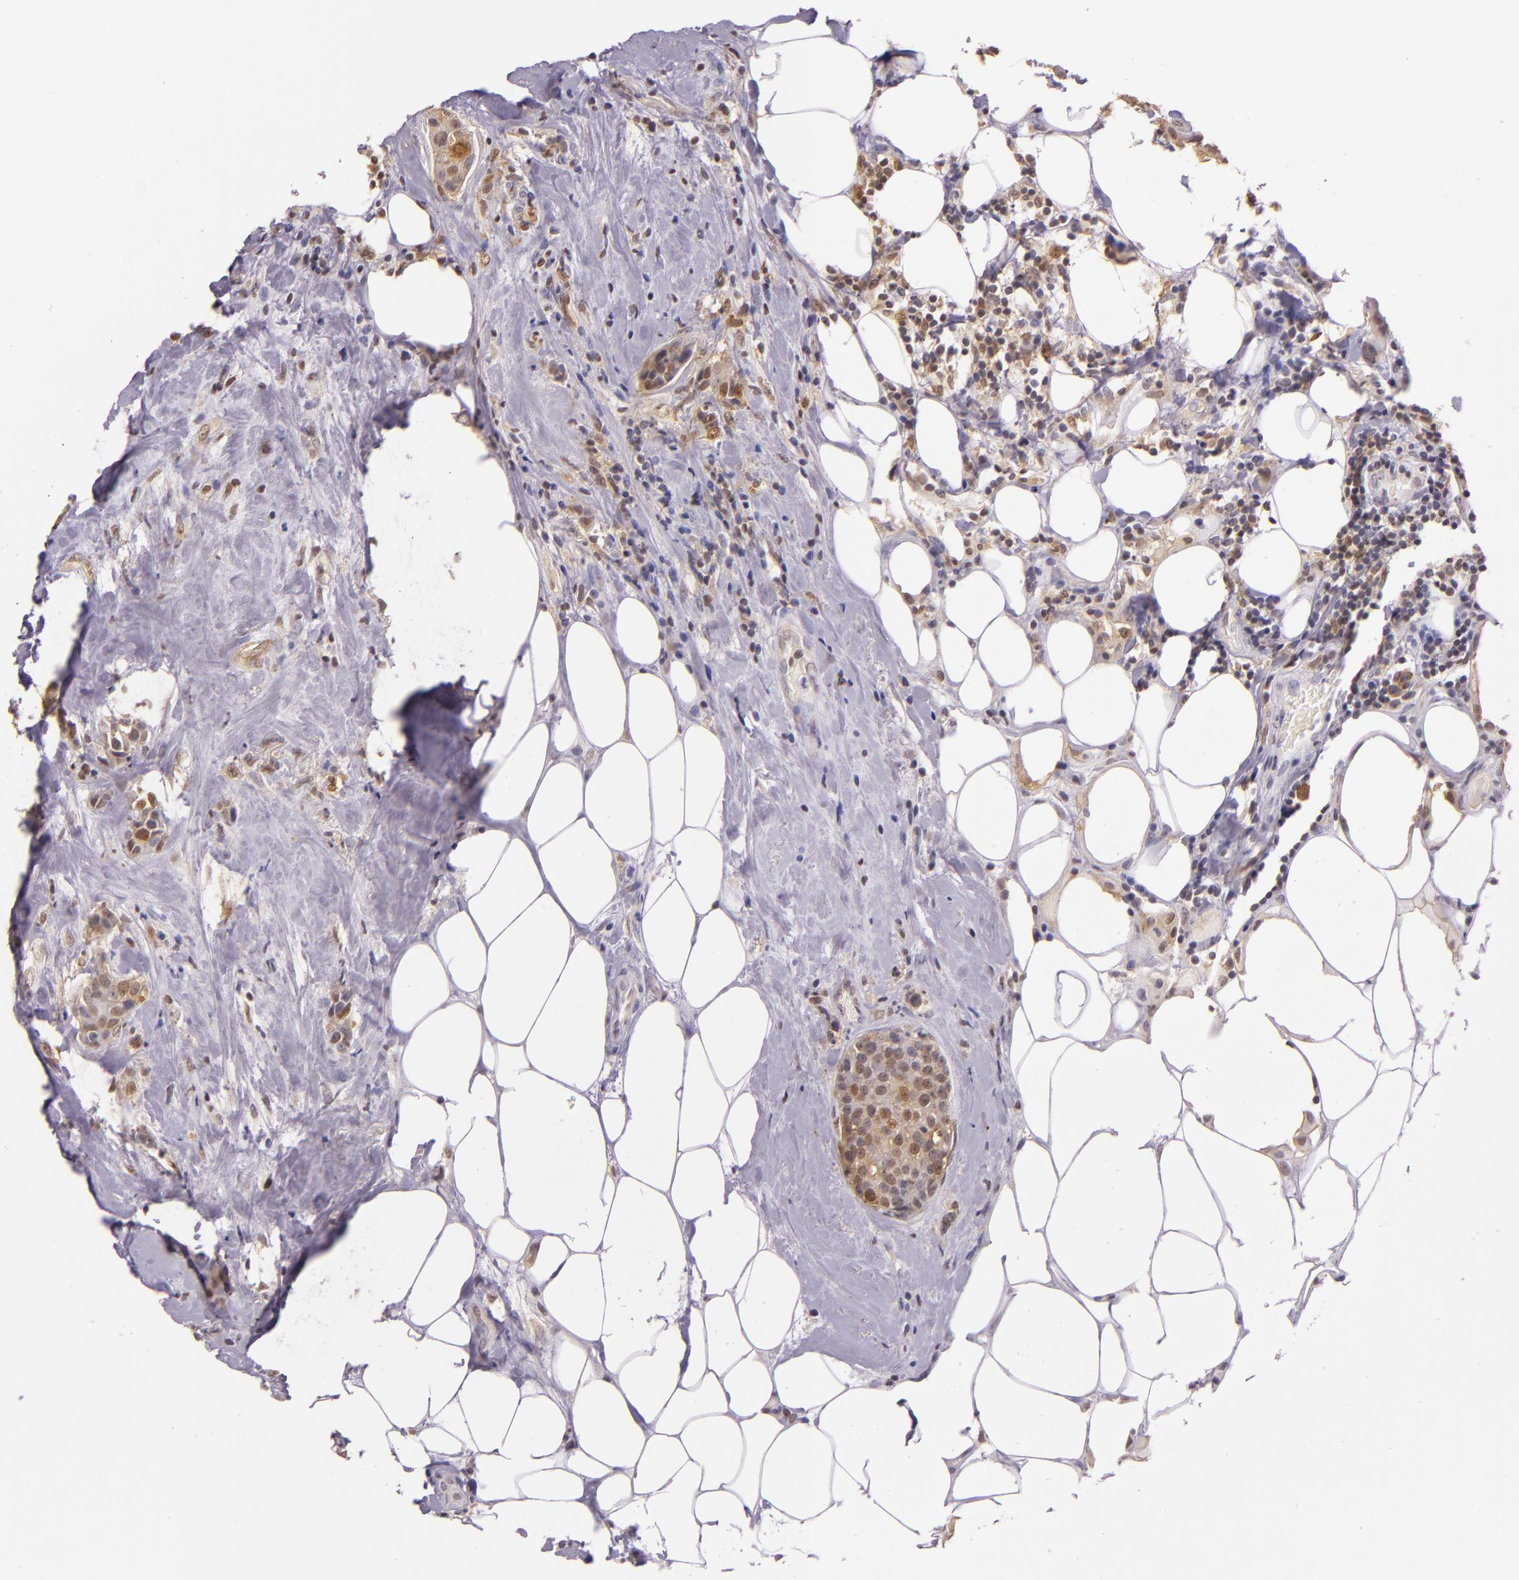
{"staining": {"intensity": "weak", "quantity": "25%-75%", "location": "cytoplasmic/membranous,nuclear"}, "tissue": "breast cancer", "cell_type": "Tumor cells", "image_type": "cancer", "snomed": [{"axis": "morphology", "description": "Duct carcinoma"}, {"axis": "topography", "description": "Breast"}], "caption": "Brown immunohistochemical staining in human invasive ductal carcinoma (breast) demonstrates weak cytoplasmic/membranous and nuclear positivity in about 25%-75% of tumor cells.", "gene": "HSPA8", "patient": {"sex": "female", "age": 45}}